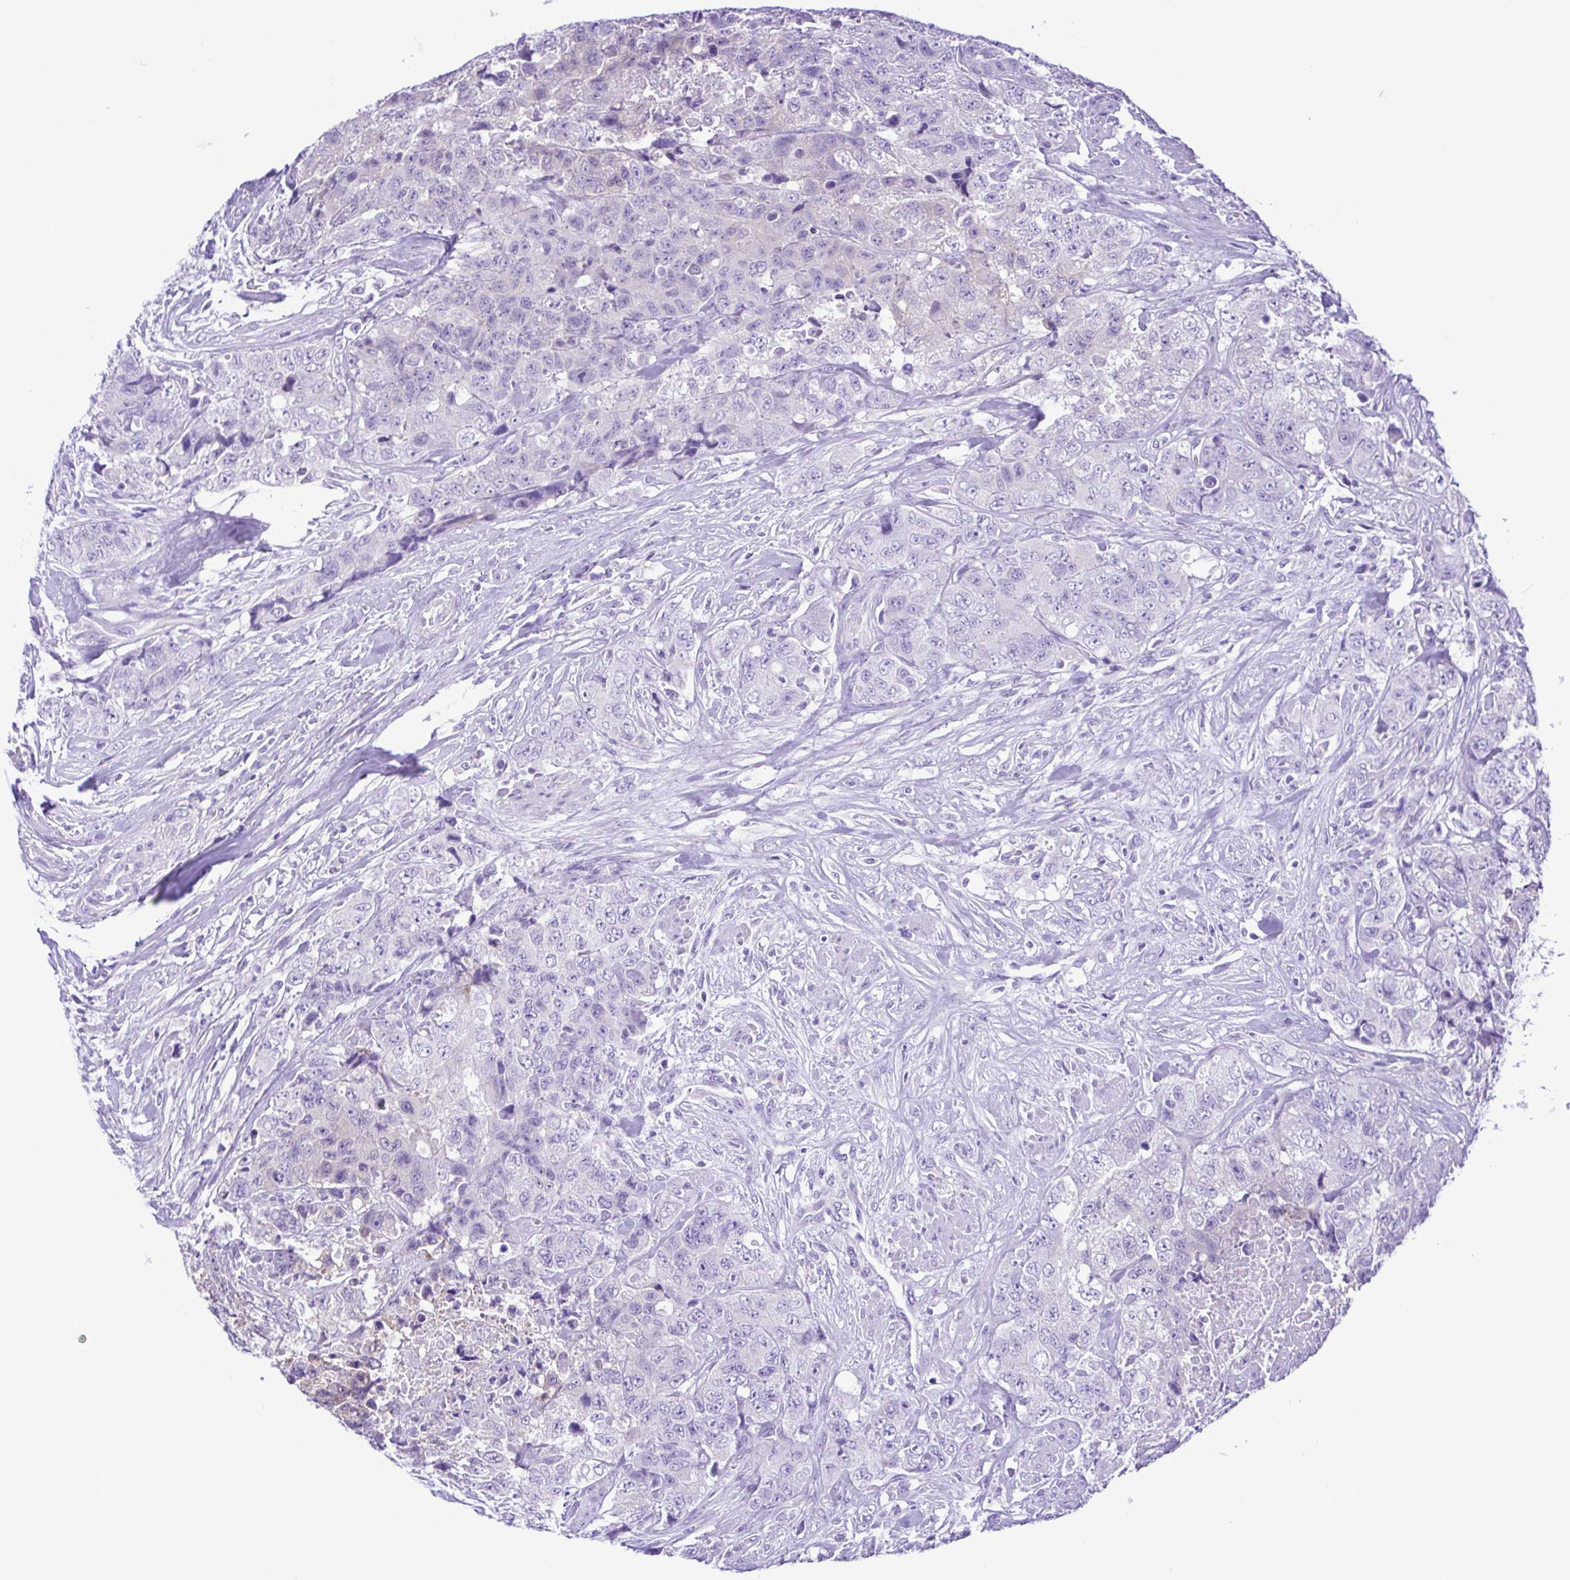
{"staining": {"intensity": "negative", "quantity": "none", "location": "none"}, "tissue": "urothelial cancer", "cell_type": "Tumor cells", "image_type": "cancer", "snomed": [{"axis": "morphology", "description": "Urothelial carcinoma, High grade"}, {"axis": "topography", "description": "Urinary bladder"}], "caption": "Immunohistochemistry (IHC) of human urothelial carcinoma (high-grade) reveals no positivity in tumor cells.", "gene": "SYT1", "patient": {"sex": "female", "age": 78}}